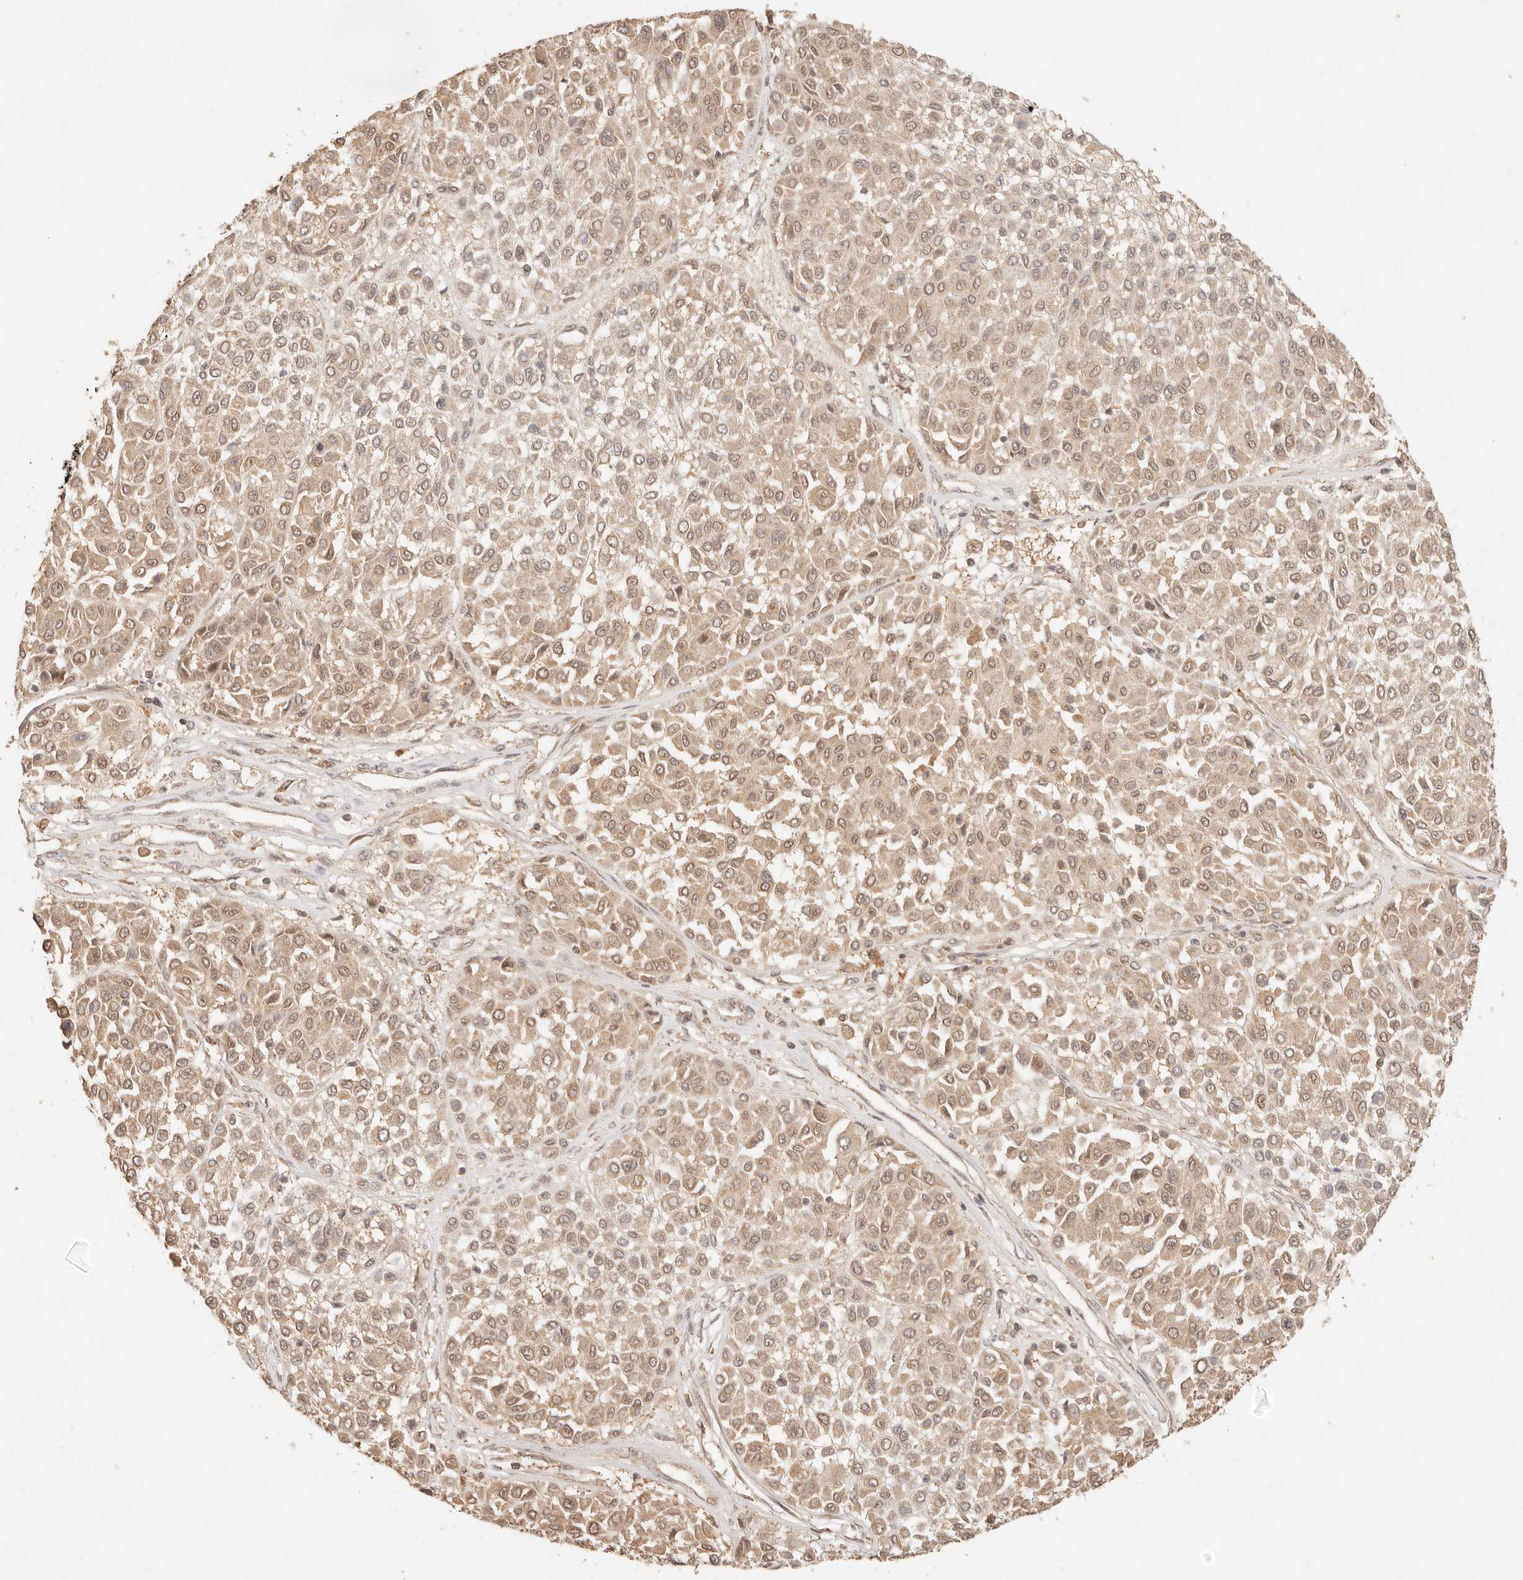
{"staining": {"intensity": "weak", "quantity": ">75%", "location": "cytoplasmic/membranous,nuclear"}, "tissue": "melanoma", "cell_type": "Tumor cells", "image_type": "cancer", "snomed": [{"axis": "morphology", "description": "Malignant melanoma, Metastatic site"}, {"axis": "topography", "description": "Soft tissue"}], "caption": "About >75% of tumor cells in human melanoma exhibit weak cytoplasmic/membranous and nuclear protein expression as visualized by brown immunohistochemical staining.", "gene": "TRIM11", "patient": {"sex": "male", "age": 41}}